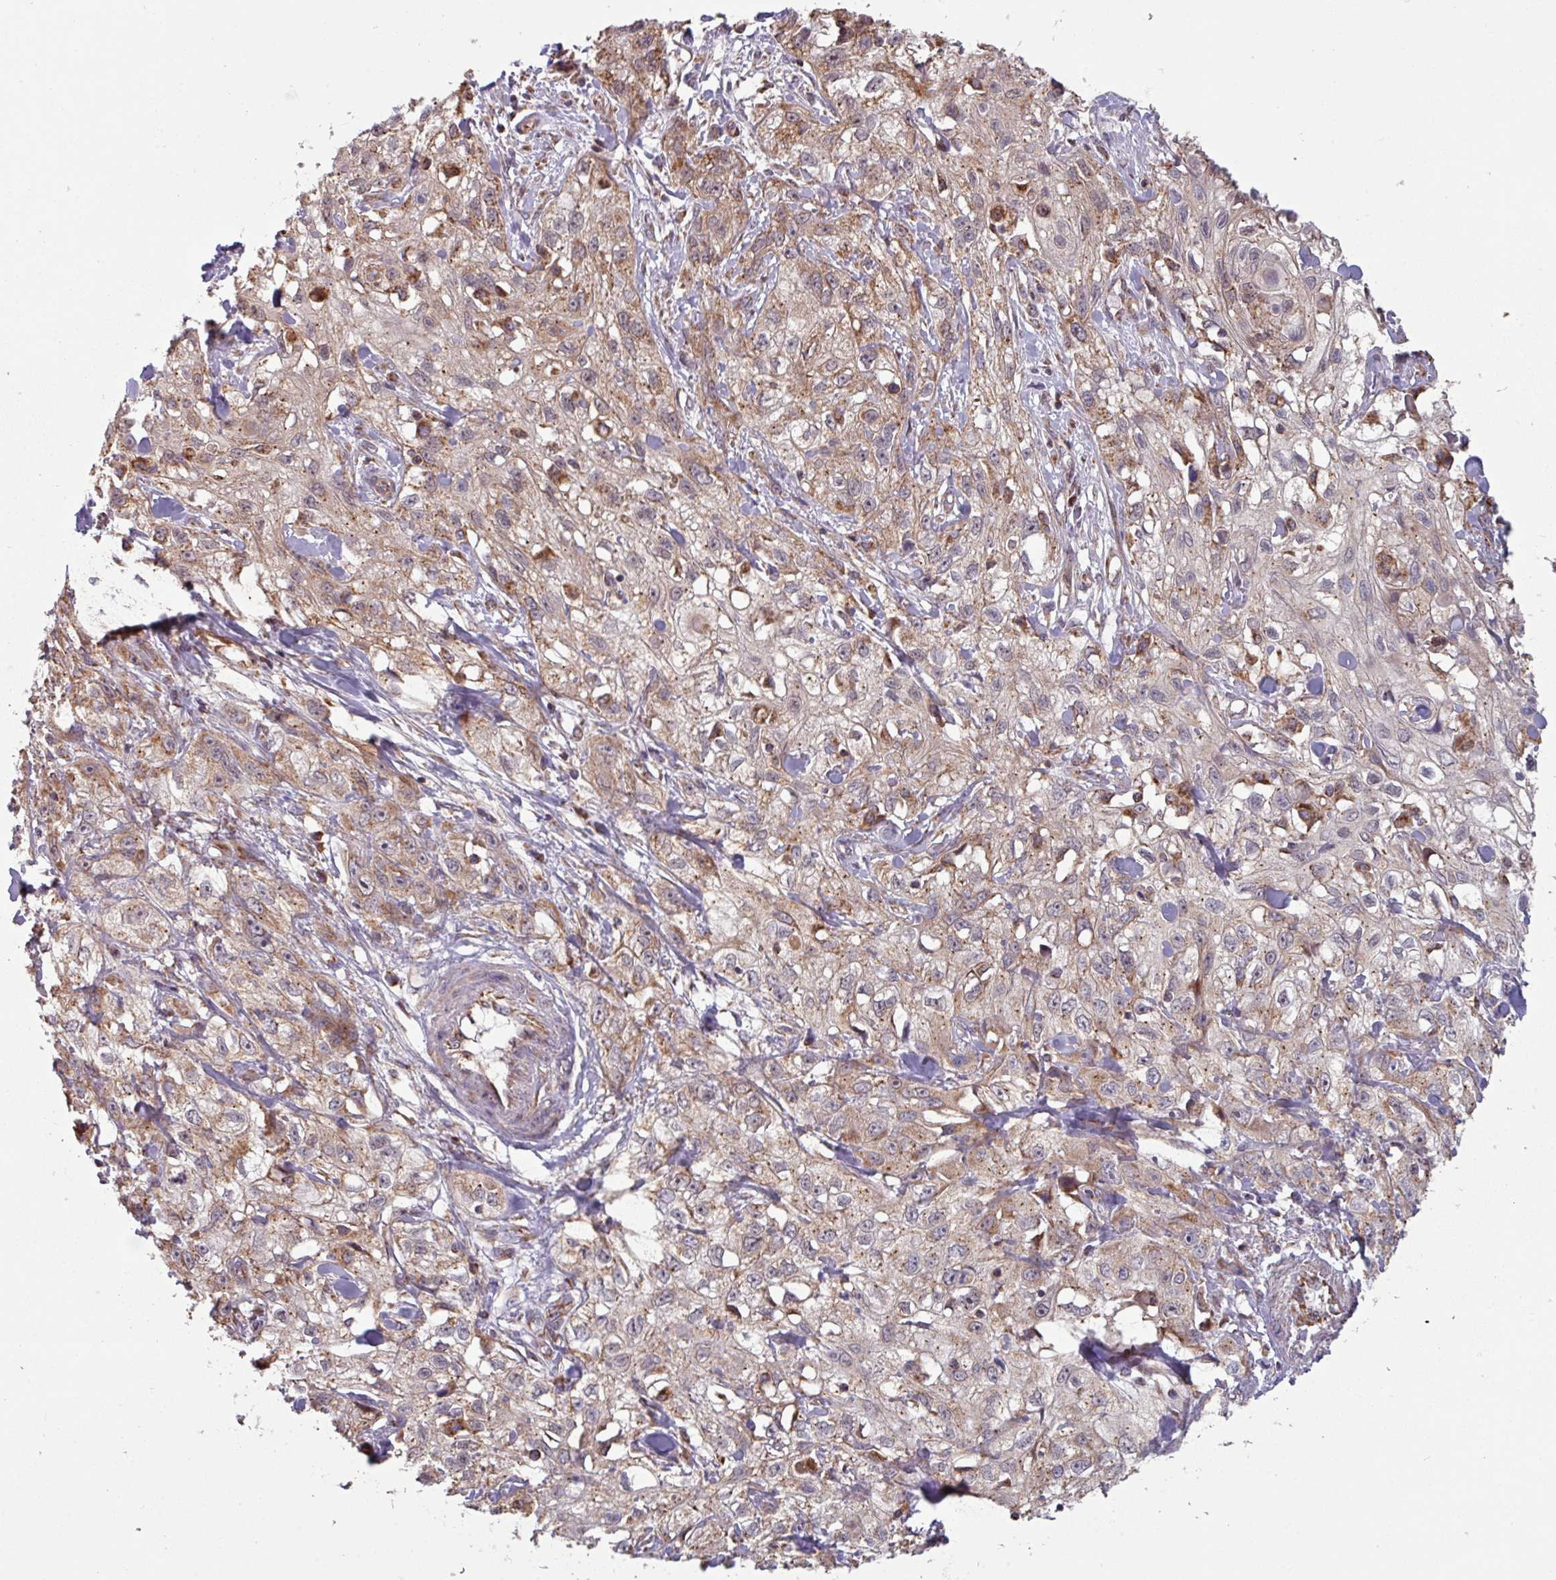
{"staining": {"intensity": "weak", "quantity": "25%-75%", "location": "cytoplasmic/membranous"}, "tissue": "skin cancer", "cell_type": "Tumor cells", "image_type": "cancer", "snomed": [{"axis": "morphology", "description": "Squamous cell carcinoma, NOS"}, {"axis": "topography", "description": "Skin"}, {"axis": "topography", "description": "Vulva"}], "caption": "This is an image of IHC staining of squamous cell carcinoma (skin), which shows weak staining in the cytoplasmic/membranous of tumor cells.", "gene": "COX7C", "patient": {"sex": "female", "age": 86}}